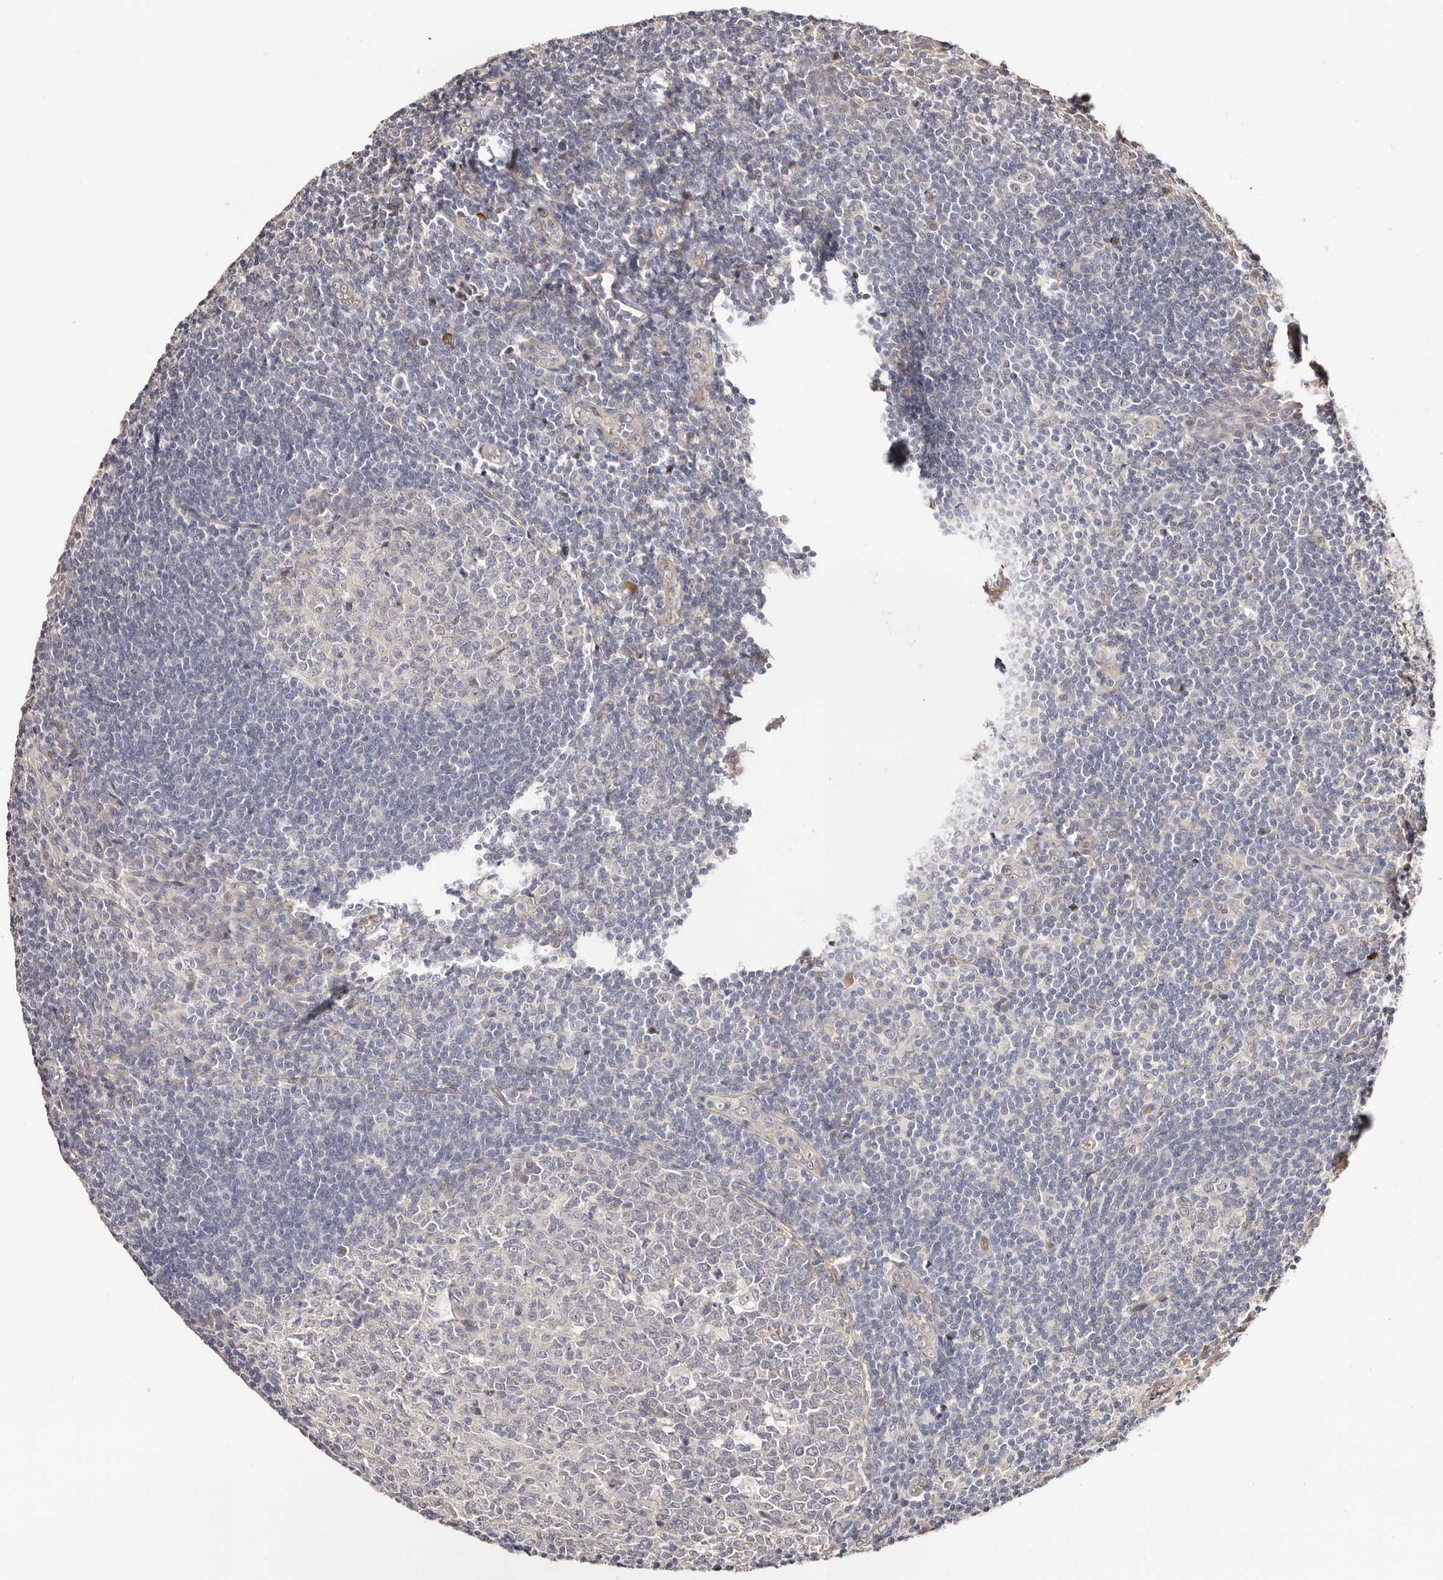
{"staining": {"intensity": "negative", "quantity": "none", "location": "none"}, "tissue": "tonsil", "cell_type": "Germinal center cells", "image_type": "normal", "snomed": [{"axis": "morphology", "description": "Normal tissue, NOS"}, {"axis": "topography", "description": "Tonsil"}], "caption": "Germinal center cells show no significant protein staining in normal tonsil. Brightfield microscopy of IHC stained with DAB (3,3'-diaminobenzidine) (brown) and hematoxylin (blue), captured at high magnification.", "gene": "TRIP13", "patient": {"sex": "male", "age": 27}}